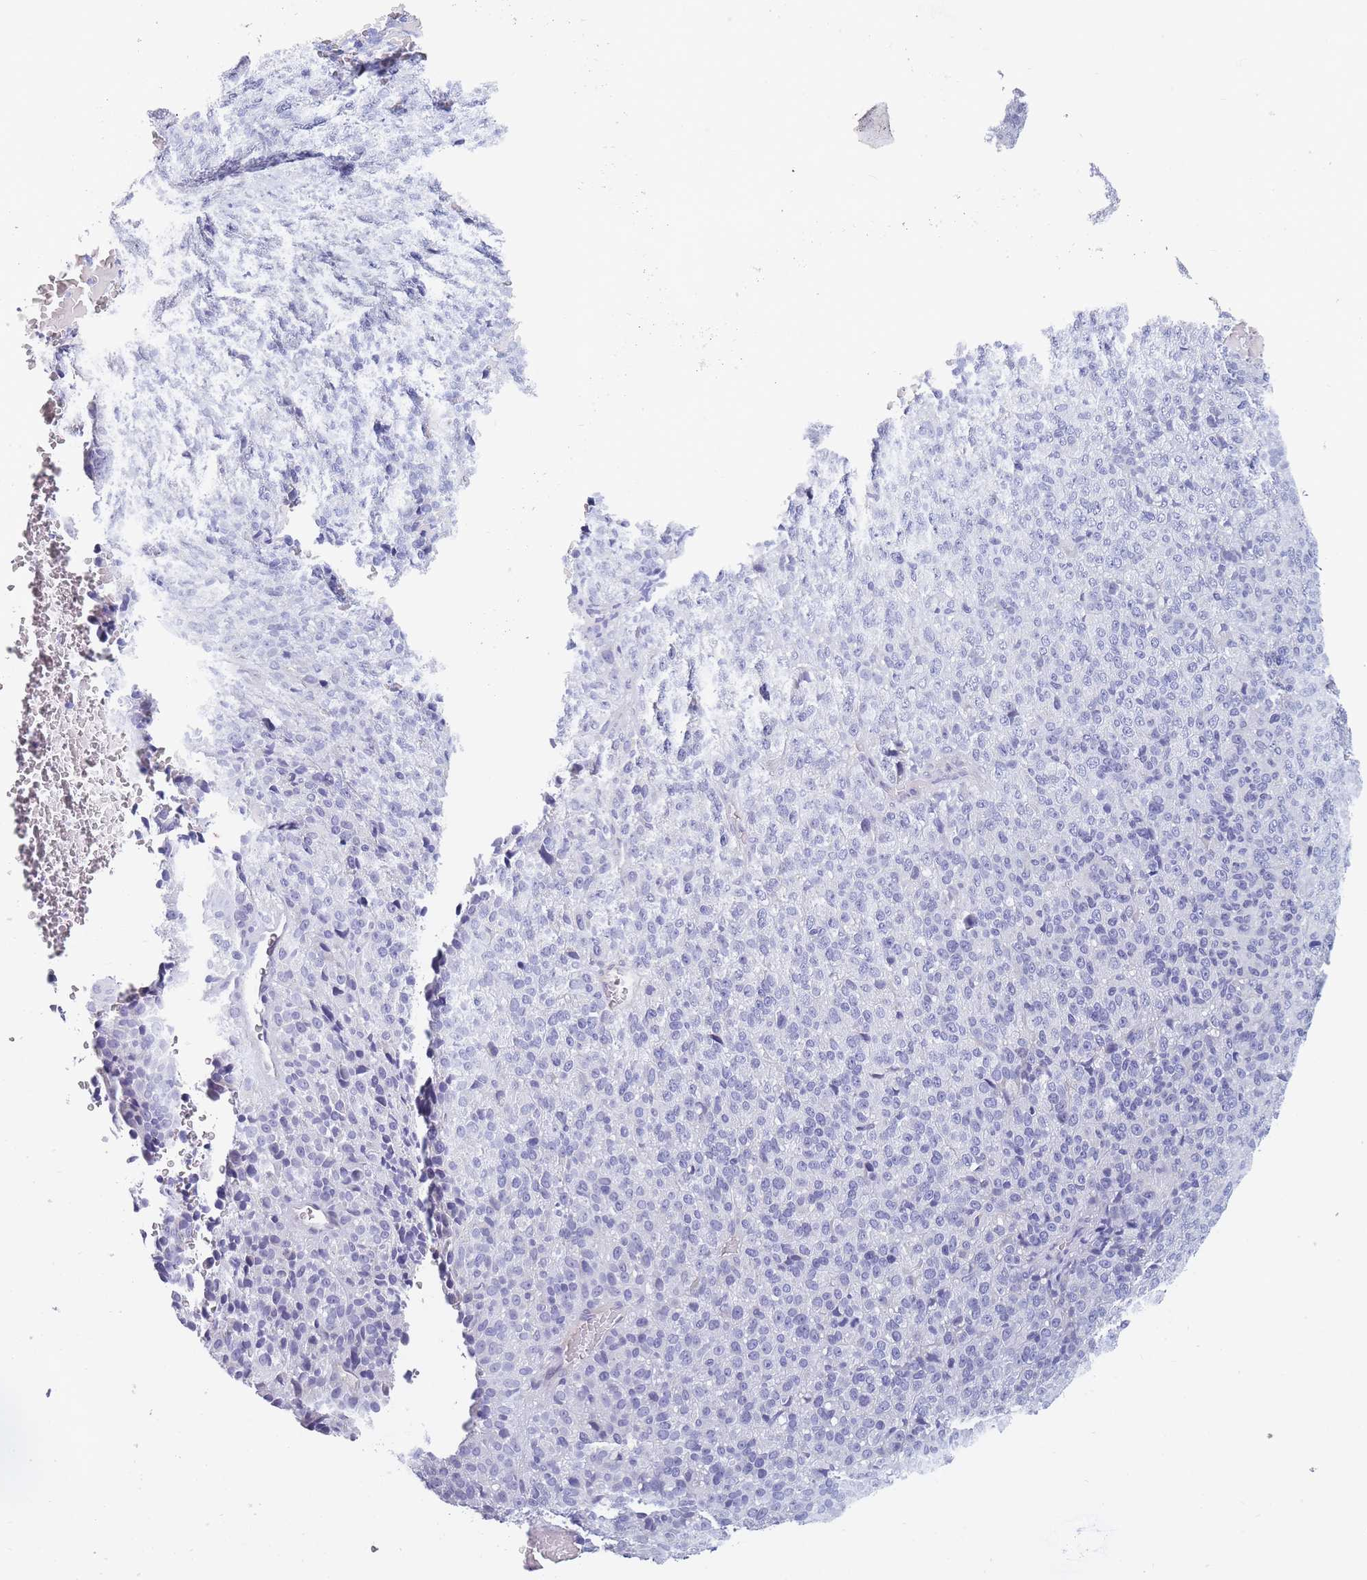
{"staining": {"intensity": "negative", "quantity": "none", "location": "none"}, "tissue": "melanoma", "cell_type": "Tumor cells", "image_type": "cancer", "snomed": [{"axis": "morphology", "description": "Malignant melanoma, Metastatic site"}, {"axis": "topography", "description": "Brain"}], "caption": "Protein analysis of malignant melanoma (metastatic site) shows no significant expression in tumor cells.", "gene": "OR4C5", "patient": {"sex": "female", "age": 56}}